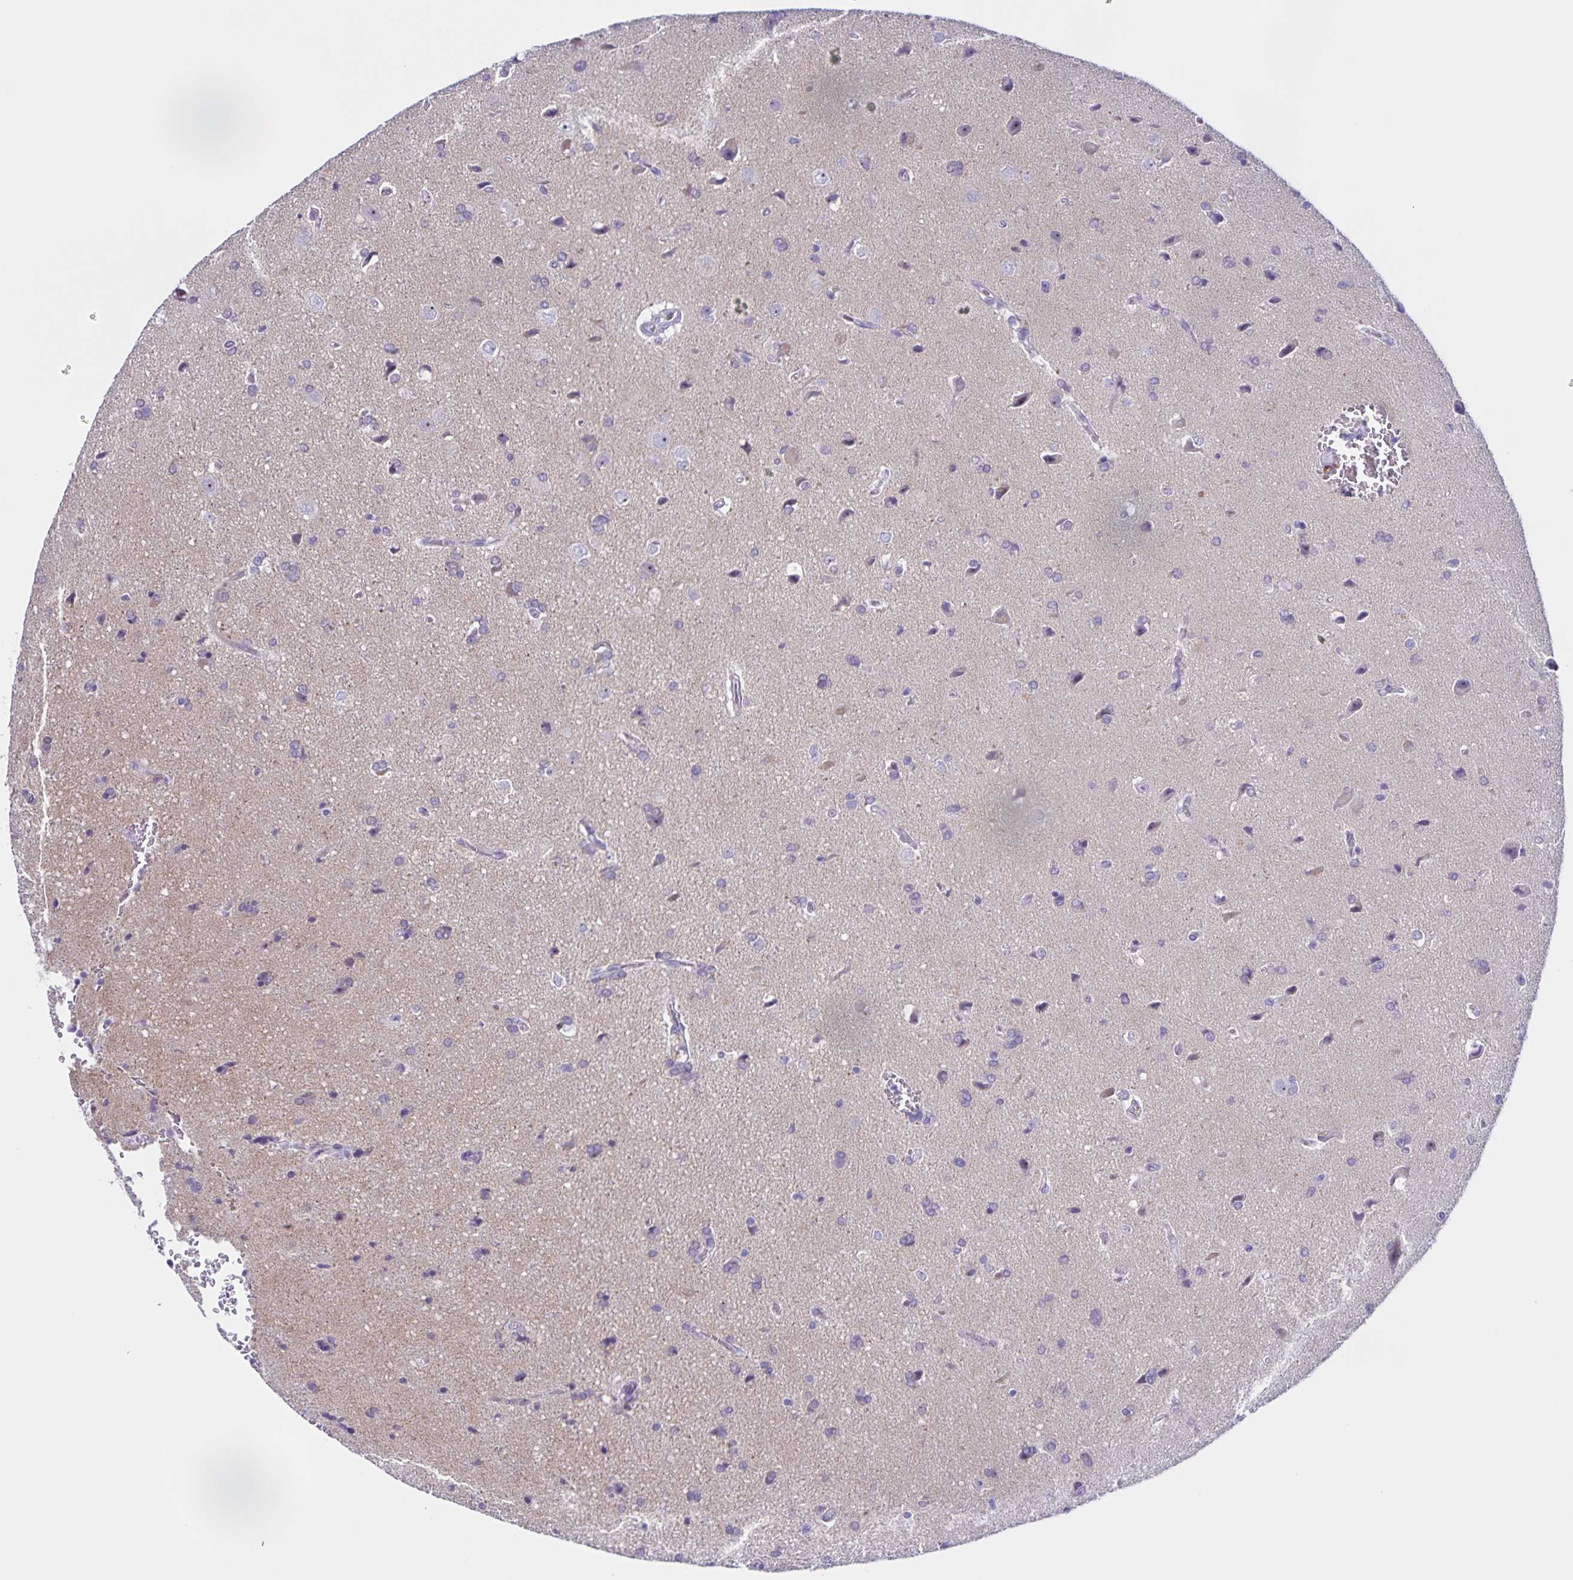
{"staining": {"intensity": "negative", "quantity": "none", "location": "none"}, "tissue": "glioma", "cell_type": "Tumor cells", "image_type": "cancer", "snomed": [{"axis": "morphology", "description": "Glioma, malignant, High grade"}, {"axis": "topography", "description": "Brain"}], "caption": "Immunohistochemistry of human glioma demonstrates no expression in tumor cells.", "gene": "FAM170A", "patient": {"sex": "male", "age": 68}}